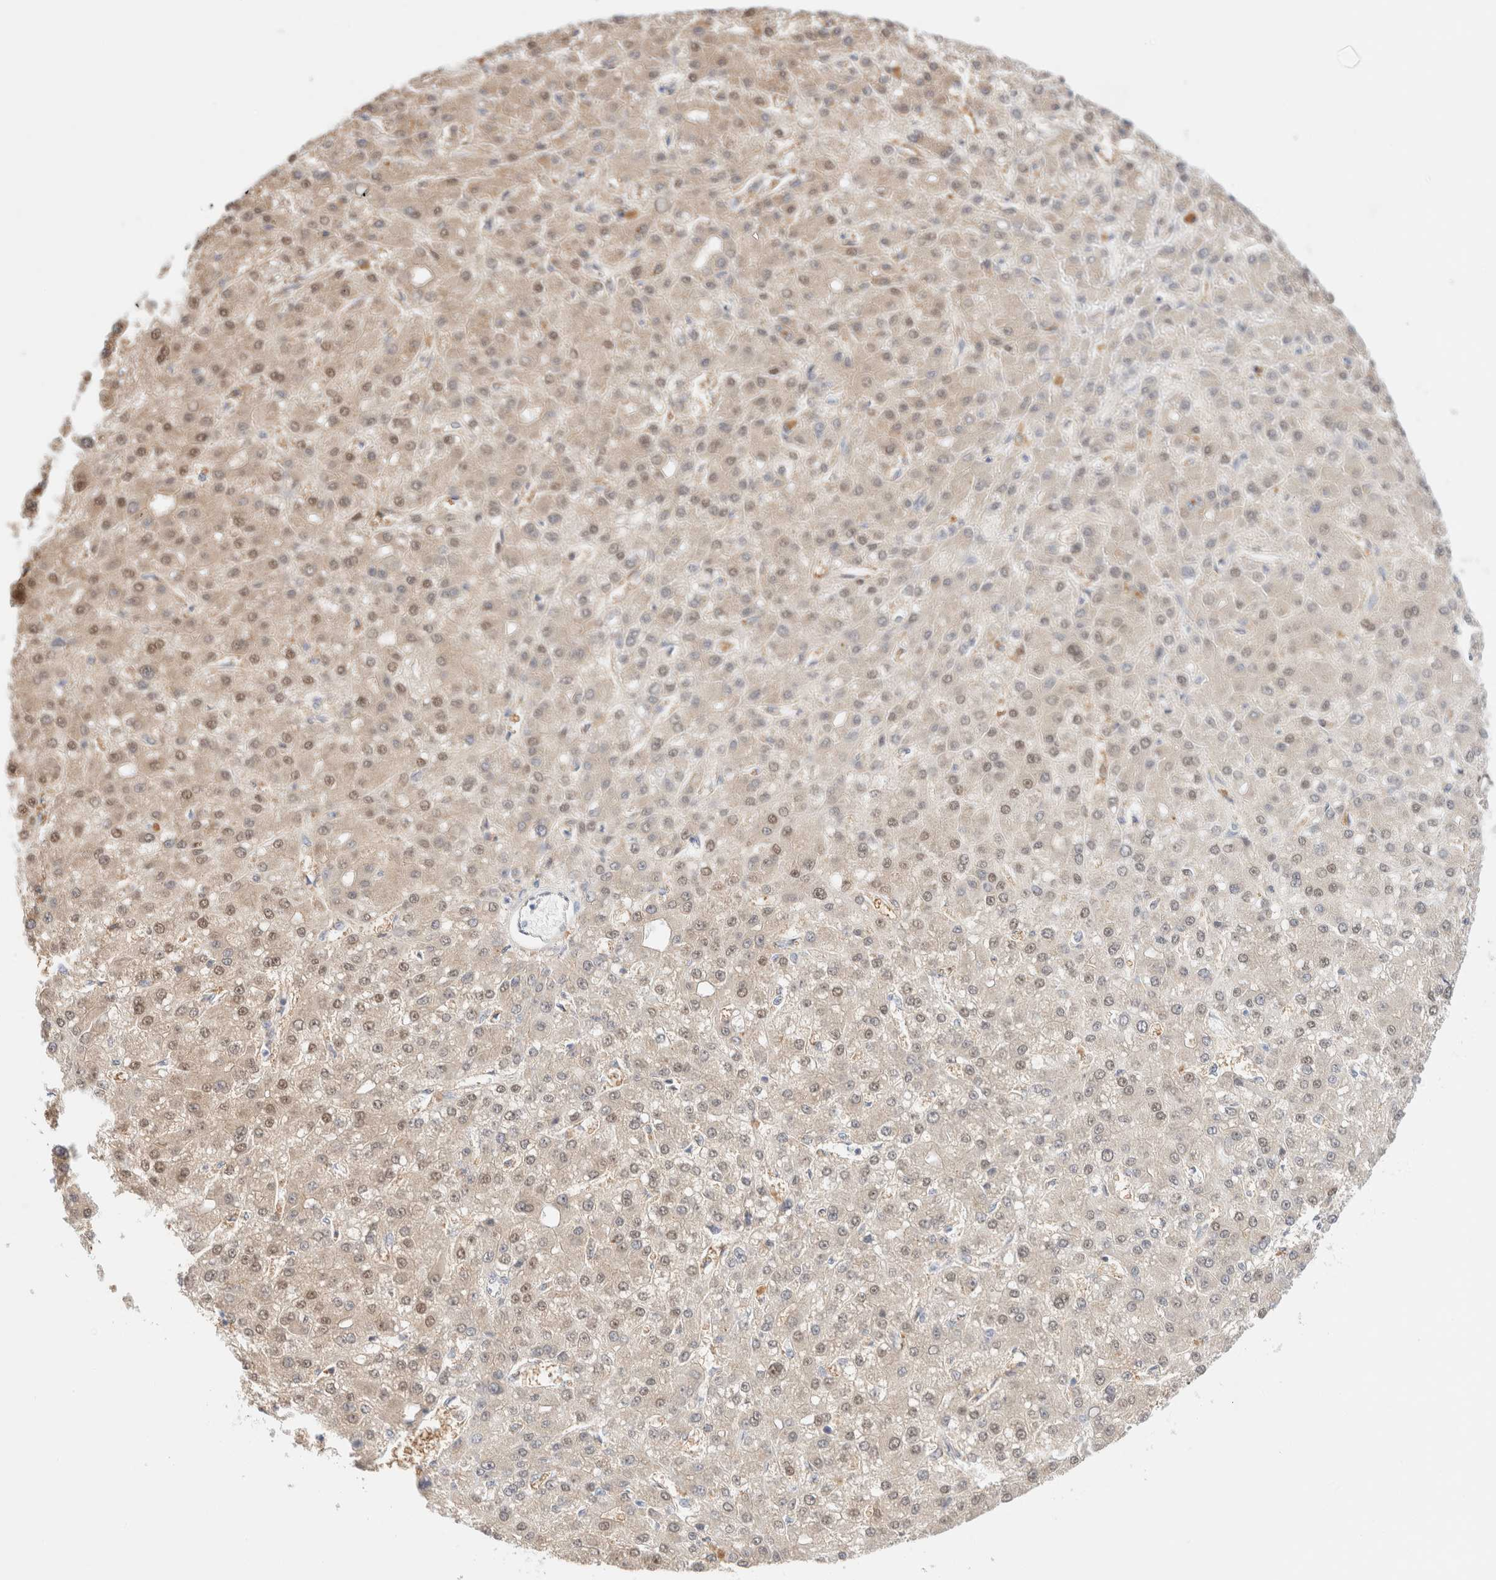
{"staining": {"intensity": "weak", "quantity": "25%-75%", "location": "cytoplasmic/membranous,nuclear"}, "tissue": "liver cancer", "cell_type": "Tumor cells", "image_type": "cancer", "snomed": [{"axis": "morphology", "description": "Carcinoma, Hepatocellular, NOS"}, {"axis": "topography", "description": "Liver"}], "caption": "Liver hepatocellular carcinoma was stained to show a protein in brown. There is low levels of weak cytoplasmic/membranous and nuclear staining in approximately 25%-75% of tumor cells.", "gene": "DPYS", "patient": {"sex": "male", "age": 67}}